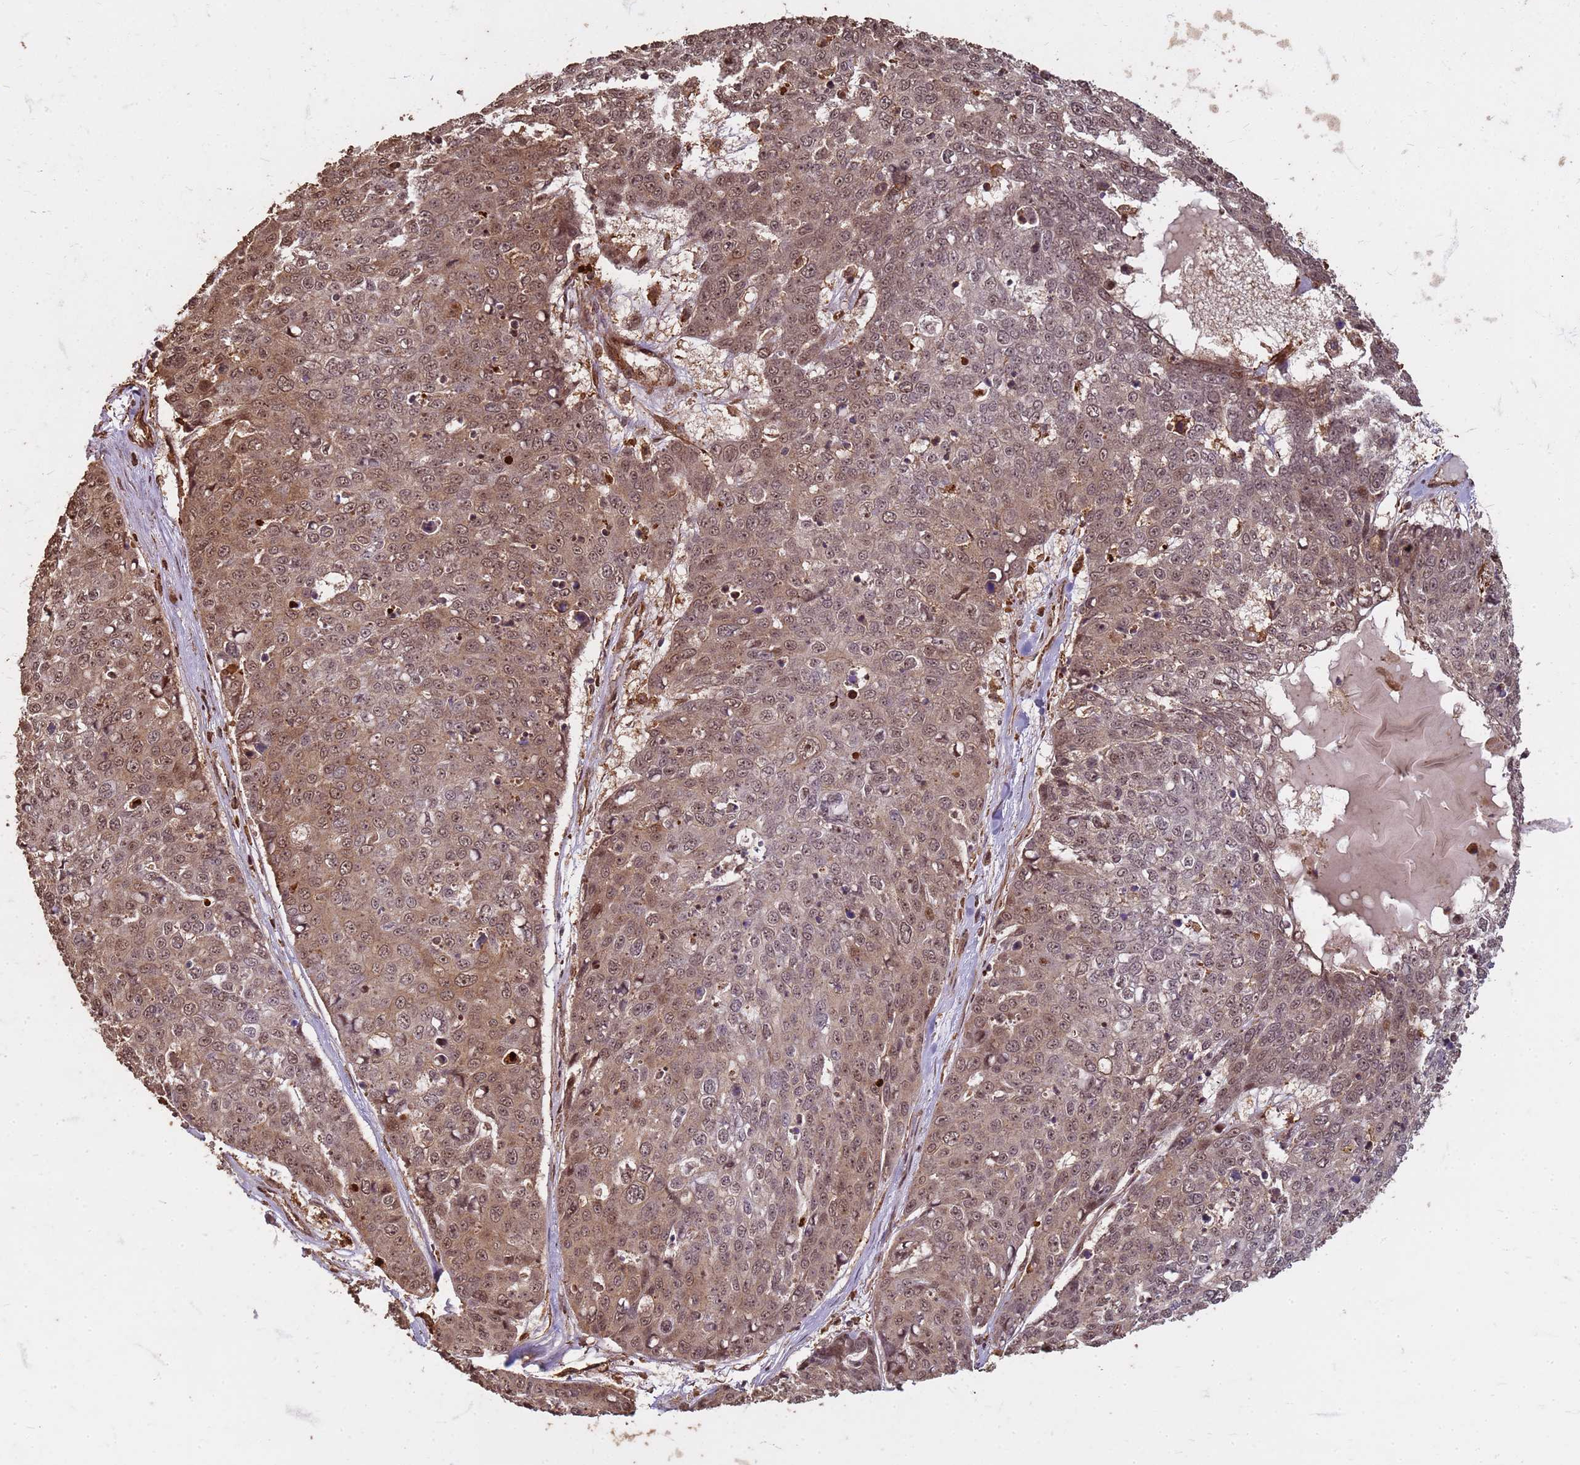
{"staining": {"intensity": "moderate", "quantity": "25%-75%", "location": "cytoplasmic/membranous,nuclear"}, "tissue": "skin cancer", "cell_type": "Tumor cells", "image_type": "cancer", "snomed": [{"axis": "morphology", "description": "Squamous cell carcinoma, NOS"}, {"axis": "topography", "description": "Skin"}], "caption": "Protein expression analysis of human skin cancer (squamous cell carcinoma) reveals moderate cytoplasmic/membranous and nuclear positivity in about 25%-75% of tumor cells.", "gene": "KIF26A", "patient": {"sex": "female", "age": 44}}